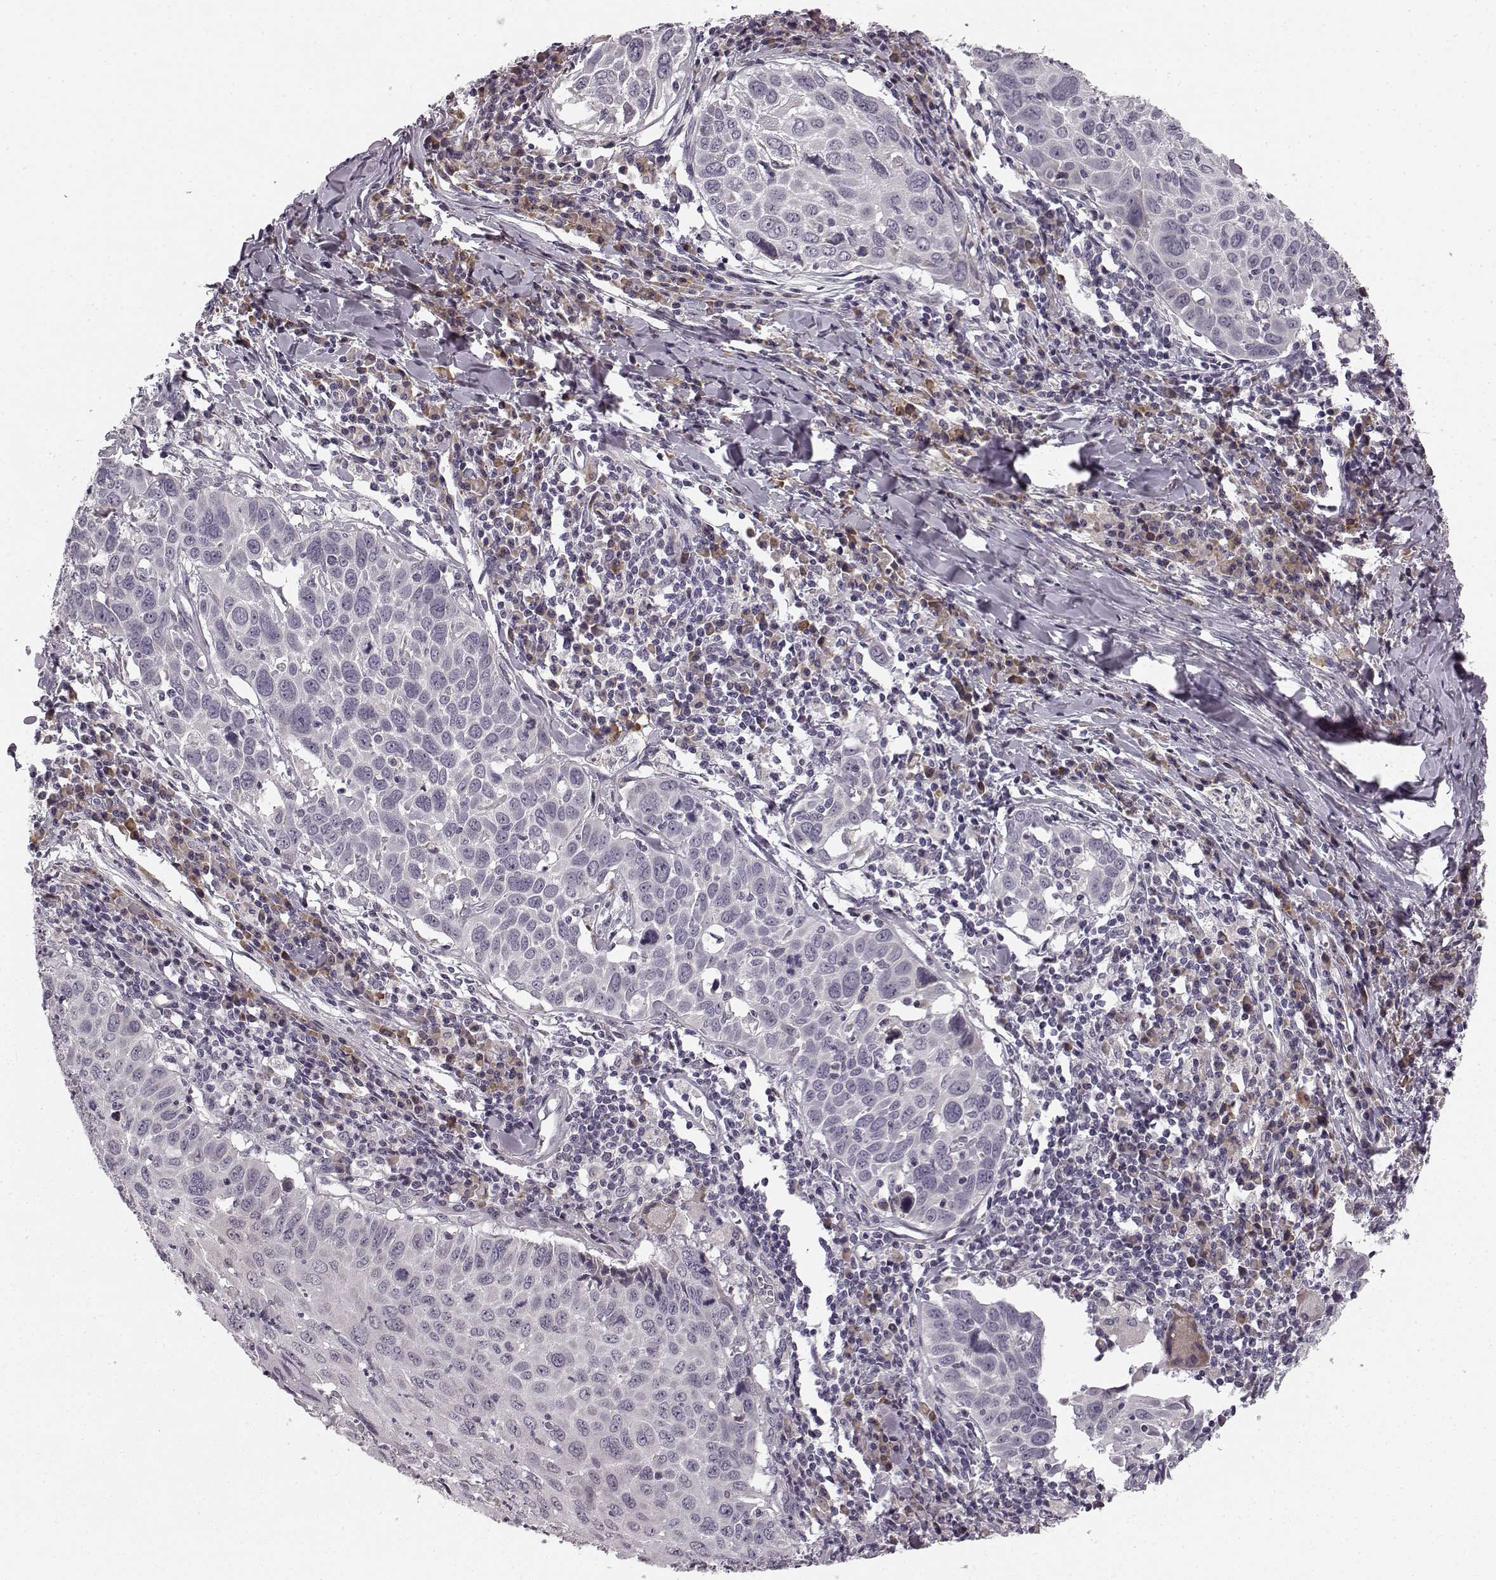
{"staining": {"intensity": "negative", "quantity": "none", "location": "none"}, "tissue": "lung cancer", "cell_type": "Tumor cells", "image_type": "cancer", "snomed": [{"axis": "morphology", "description": "Squamous cell carcinoma, NOS"}, {"axis": "topography", "description": "Lung"}], "caption": "This is an IHC micrograph of human lung squamous cell carcinoma. There is no staining in tumor cells.", "gene": "FAM234B", "patient": {"sex": "male", "age": 57}}